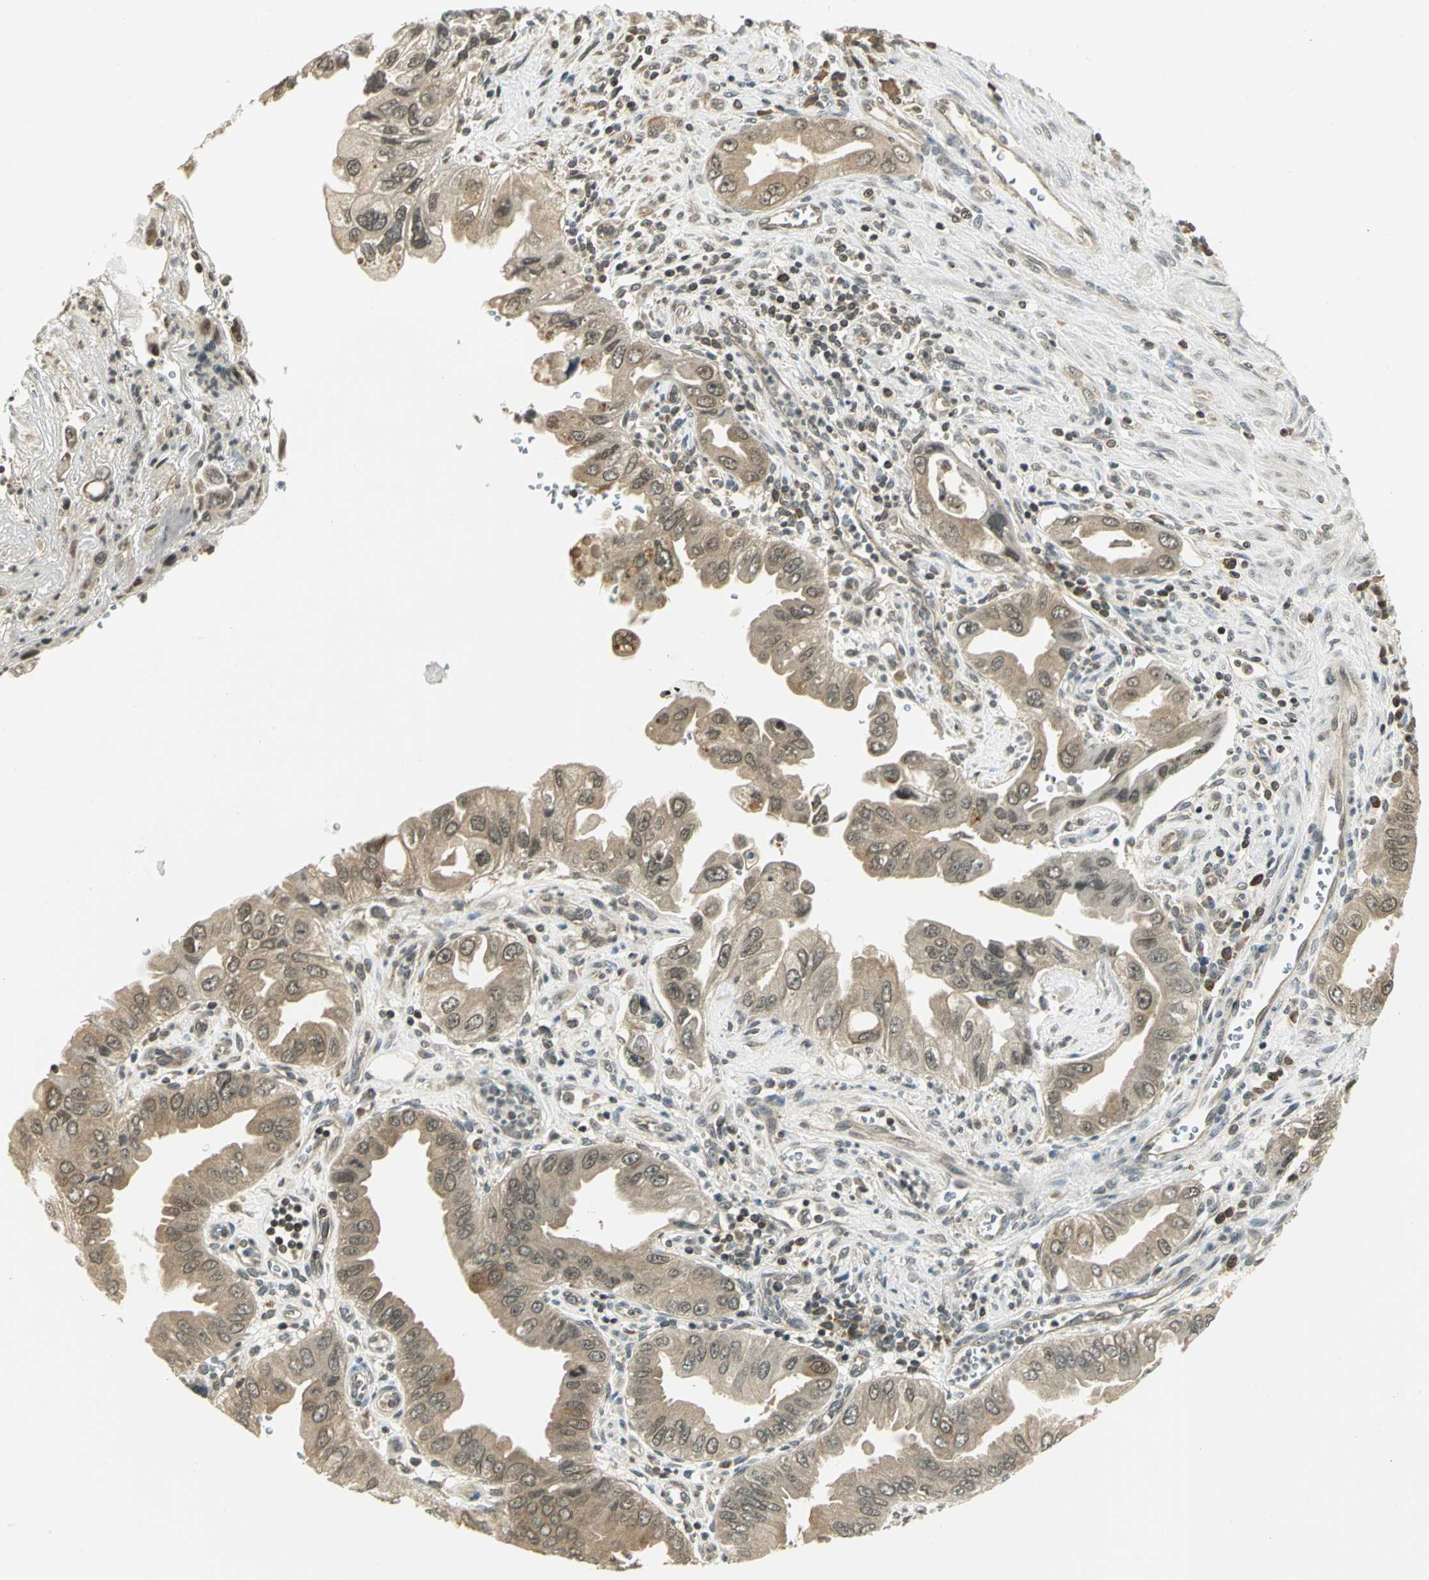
{"staining": {"intensity": "moderate", "quantity": "25%-75%", "location": "cytoplasmic/membranous"}, "tissue": "pancreatic cancer", "cell_type": "Tumor cells", "image_type": "cancer", "snomed": [{"axis": "morphology", "description": "Normal tissue, NOS"}, {"axis": "topography", "description": "Lymph node"}], "caption": "This photomicrograph displays immunohistochemistry staining of human pancreatic cancer, with medium moderate cytoplasmic/membranous staining in about 25%-75% of tumor cells.", "gene": "CDC34", "patient": {"sex": "male", "age": 50}}